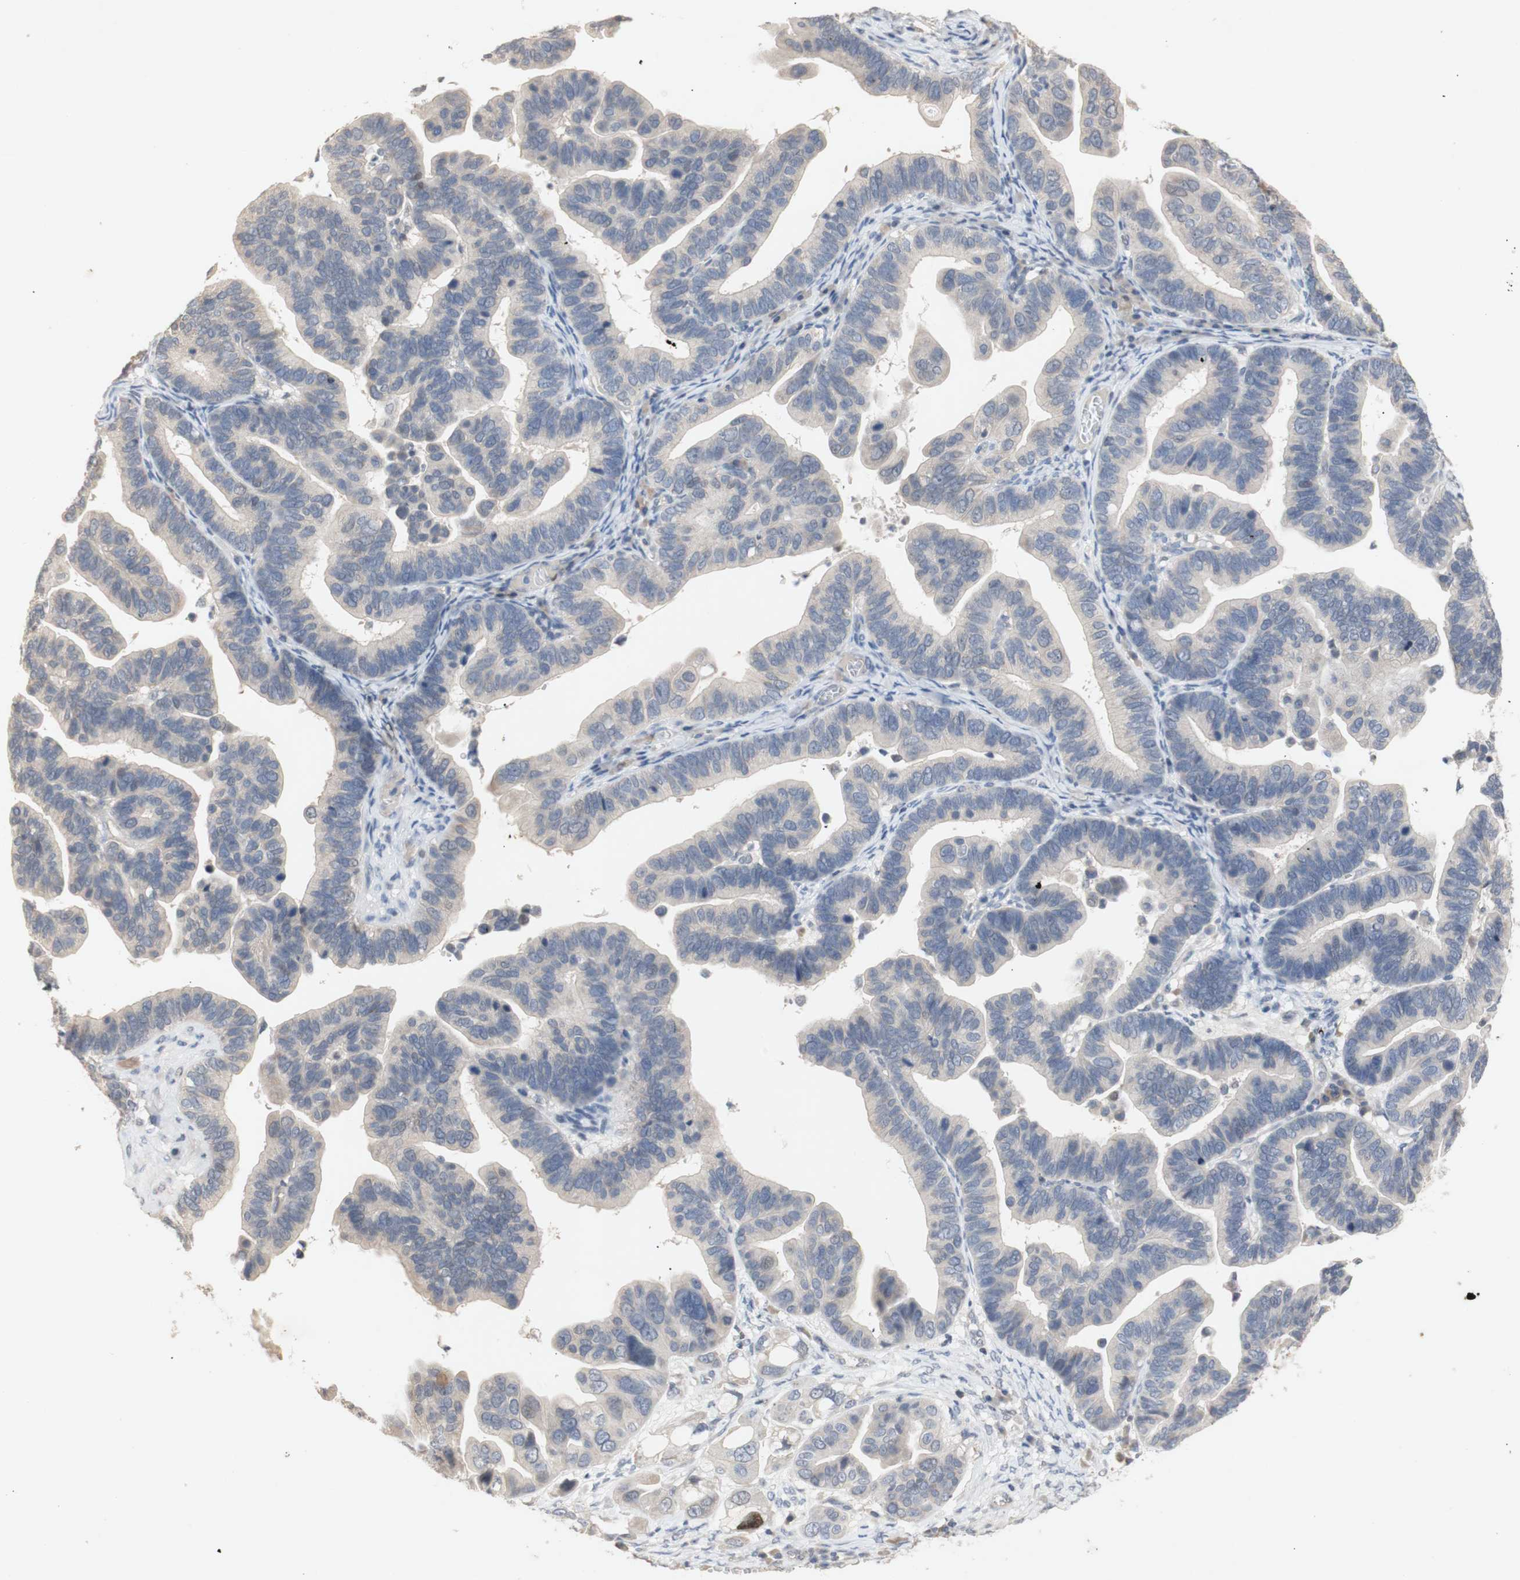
{"staining": {"intensity": "negative", "quantity": "none", "location": "none"}, "tissue": "ovarian cancer", "cell_type": "Tumor cells", "image_type": "cancer", "snomed": [{"axis": "morphology", "description": "Cystadenocarcinoma, serous, NOS"}, {"axis": "topography", "description": "Ovary"}], "caption": "This is an IHC image of human serous cystadenocarcinoma (ovarian). There is no staining in tumor cells.", "gene": "FOSB", "patient": {"sex": "female", "age": 56}}